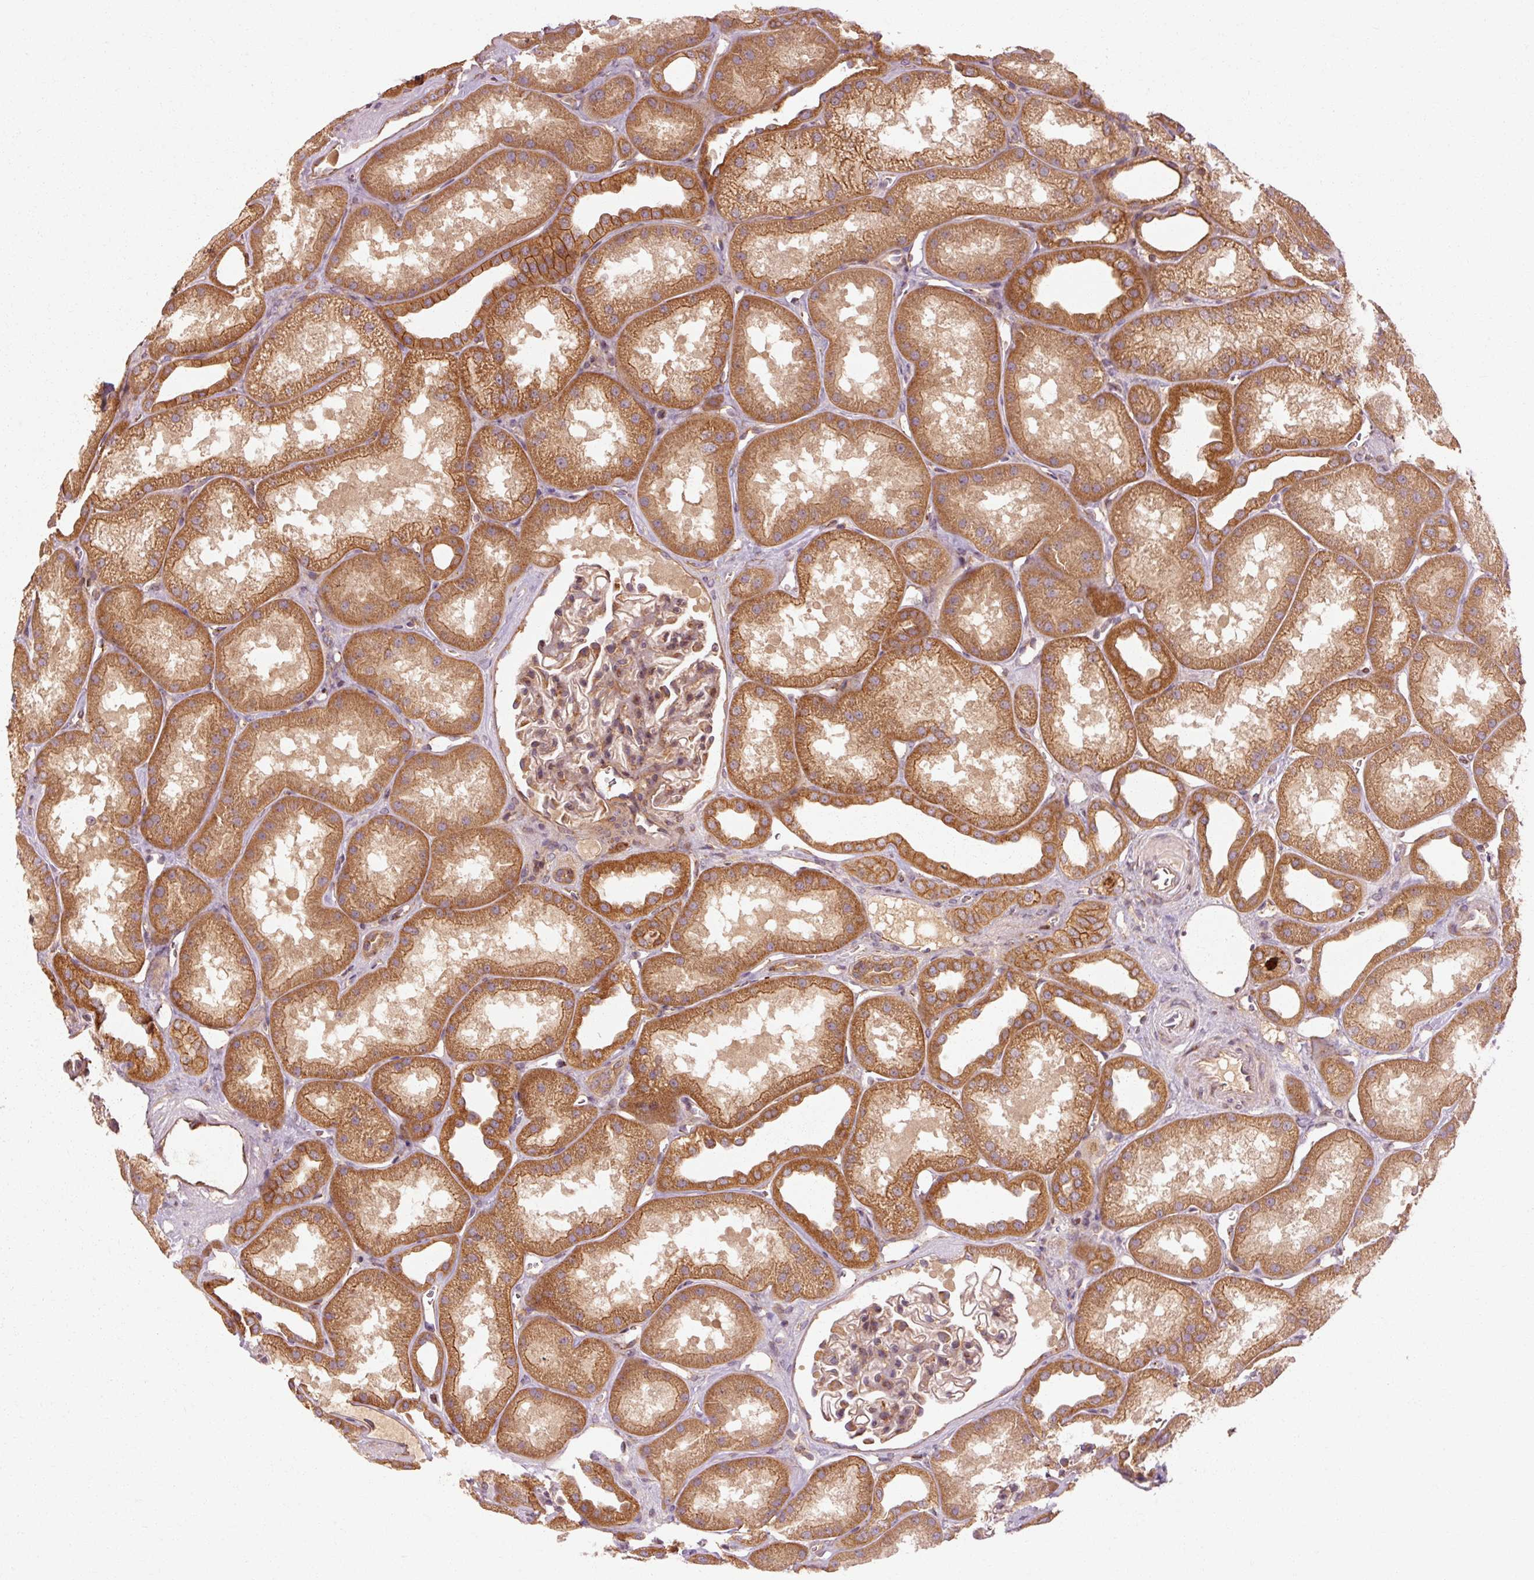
{"staining": {"intensity": "weak", "quantity": "25%-75%", "location": "cytoplasmic/membranous"}, "tissue": "kidney", "cell_type": "Cells in glomeruli", "image_type": "normal", "snomed": [{"axis": "morphology", "description": "Normal tissue, NOS"}, {"axis": "topography", "description": "Kidney"}], "caption": "This is an image of immunohistochemistry staining of unremarkable kidney, which shows weak staining in the cytoplasmic/membranous of cells in glomeruli.", "gene": "CTNNA1", "patient": {"sex": "male", "age": 61}}